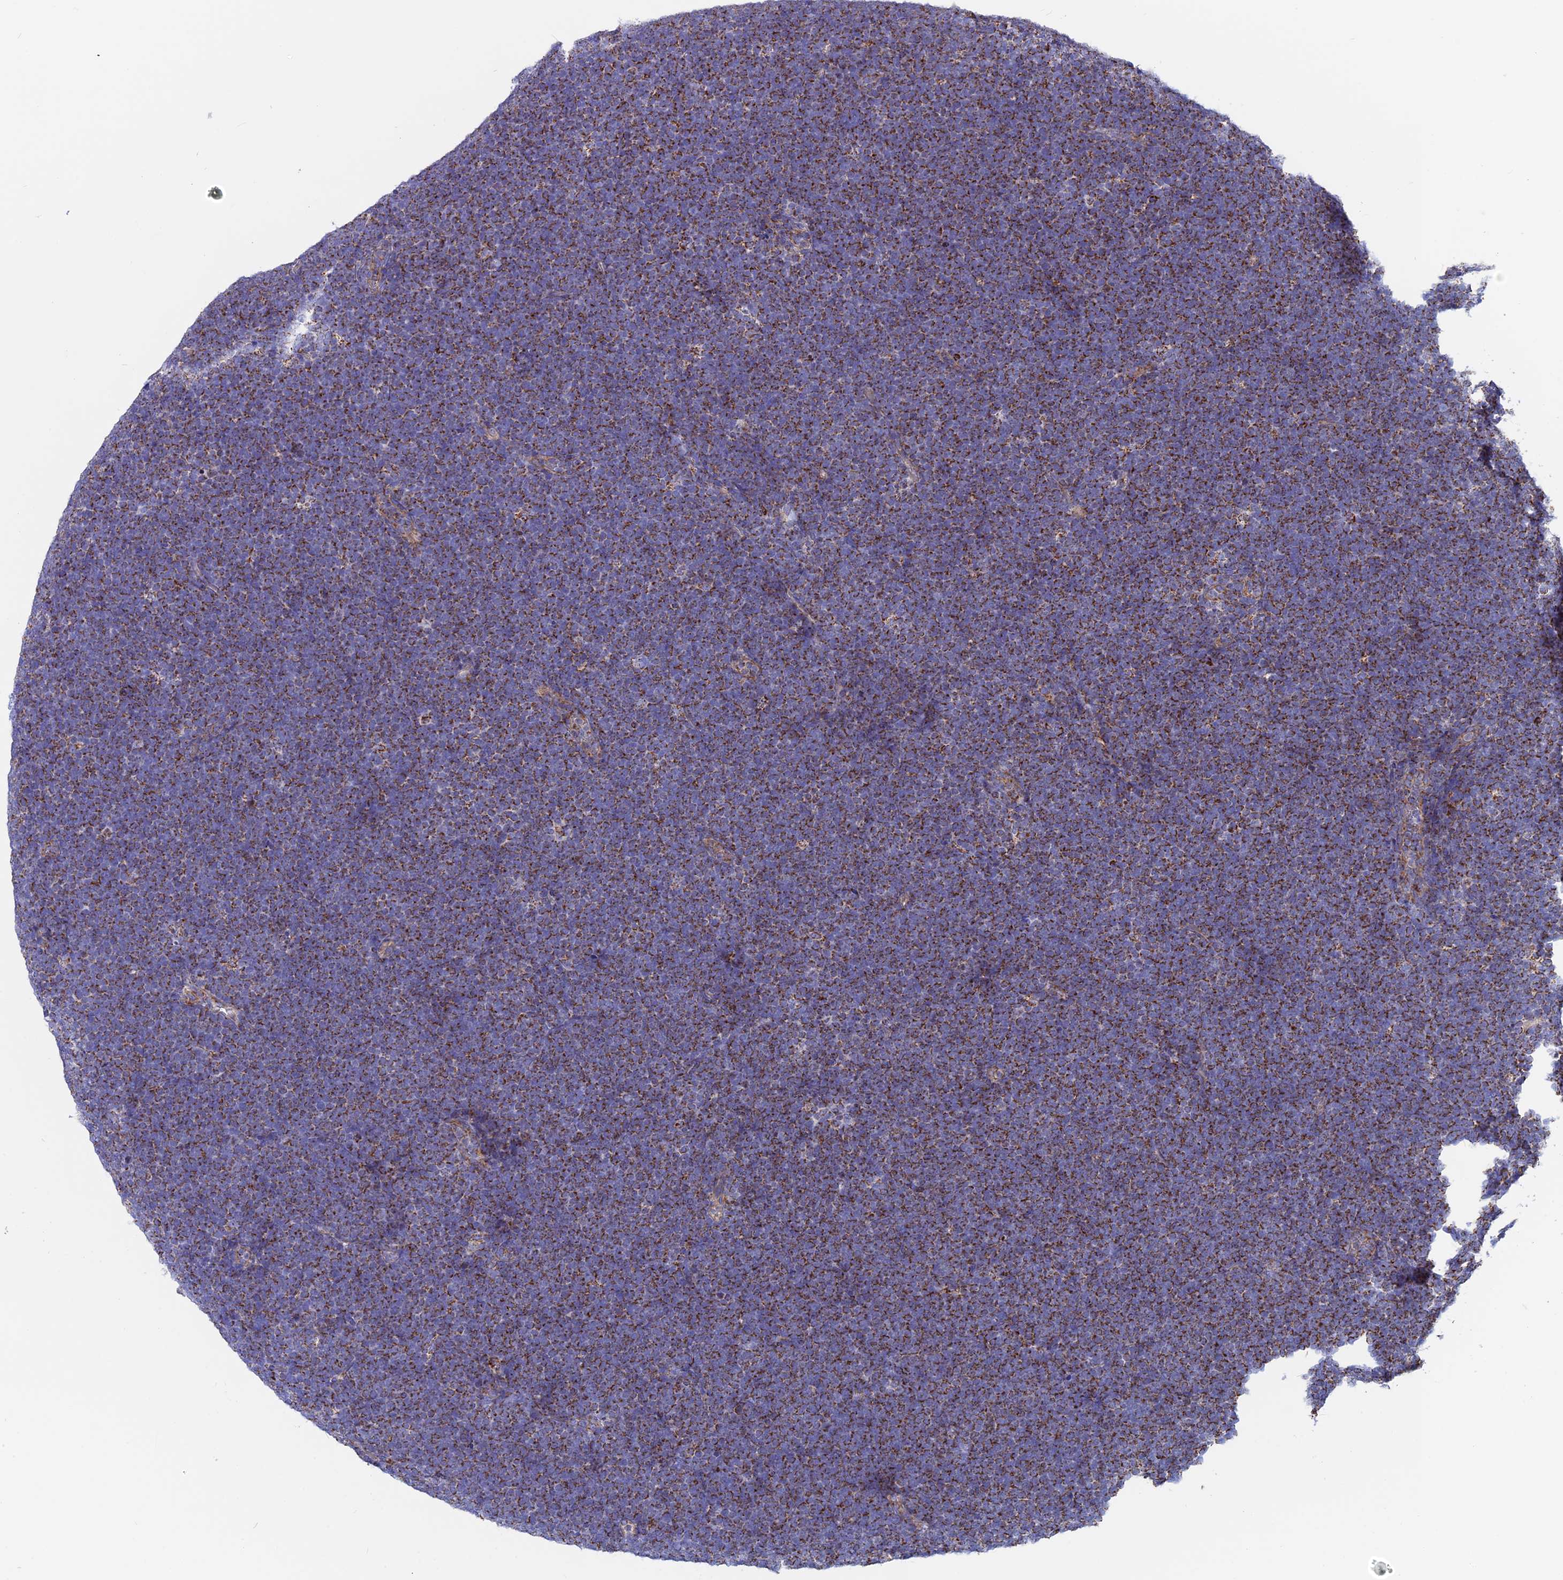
{"staining": {"intensity": "moderate", "quantity": ">75%", "location": "cytoplasmic/membranous"}, "tissue": "lymphoma", "cell_type": "Tumor cells", "image_type": "cancer", "snomed": [{"axis": "morphology", "description": "Malignant lymphoma, non-Hodgkin's type, High grade"}, {"axis": "topography", "description": "Lymph node"}], "caption": "Protein analysis of lymphoma tissue reveals moderate cytoplasmic/membranous staining in about >75% of tumor cells. (DAB = brown stain, brightfield microscopy at high magnification).", "gene": "GCDH", "patient": {"sex": "male", "age": 13}}